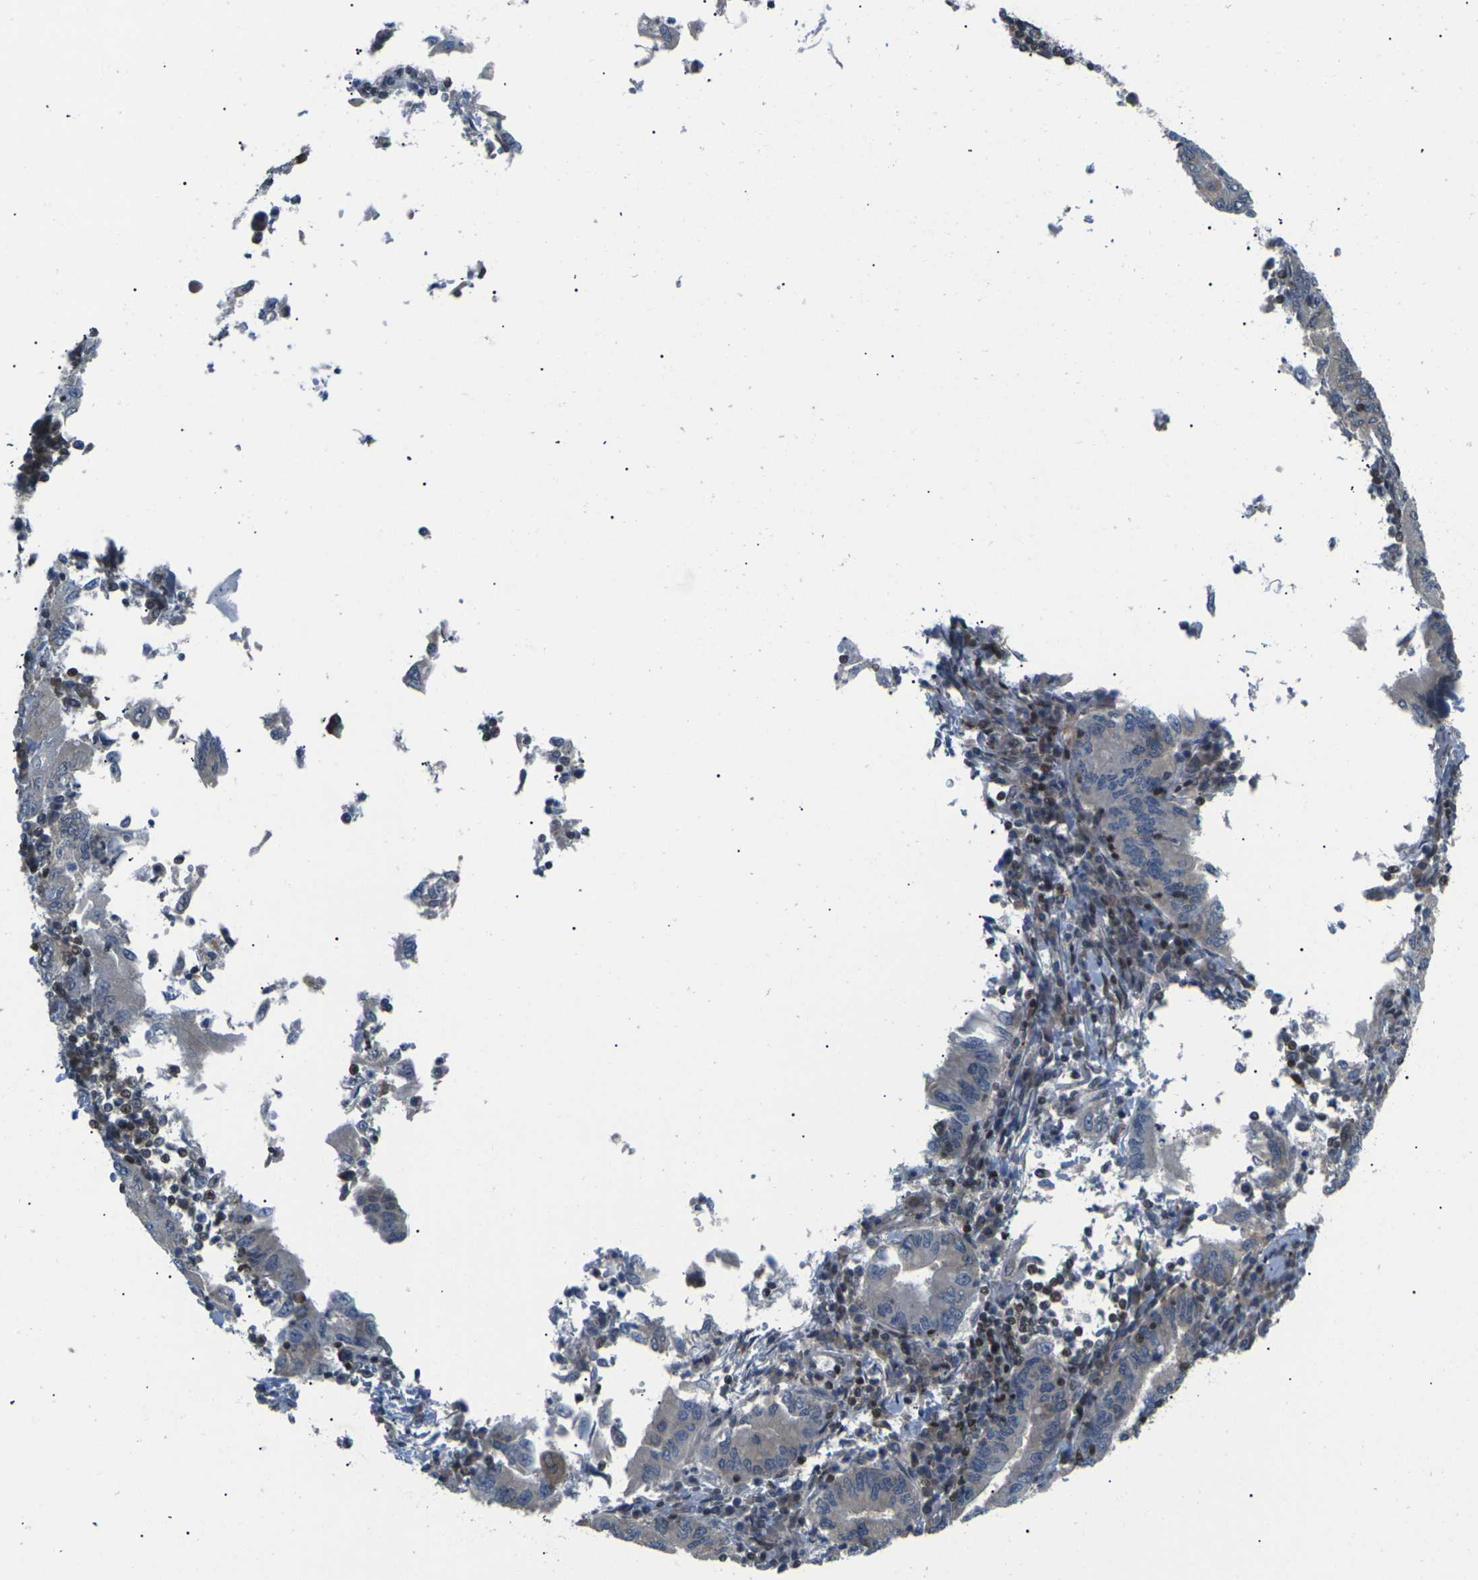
{"staining": {"intensity": "moderate", "quantity": "<25%", "location": "cytoplasmic/membranous"}, "tissue": "stomach cancer", "cell_type": "Tumor cells", "image_type": "cancer", "snomed": [{"axis": "morphology", "description": "Normal tissue, NOS"}, {"axis": "morphology", "description": "Adenocarcinoma, NOS"}, {"axis": "topography", "description": "Esophagus"}, {"axis": "topography", "description": "Stomach, upper"}, {"axis": "topography", "description": "Peripheral nerve tissue"}], "caption": "Stomach cancer was stained to show a protein in brown. There is low levels of moderate cytoplasmic/membranous staining in about <25% of tumor cells. (Stains: DAB (3,3'-diaminobenzidine) in brown, nuclei in blue, Microscopy: brightfield microscopy at high magnification).", "gene": "RPS6KA3", "patient": {"sex": "male", "age": 62}}